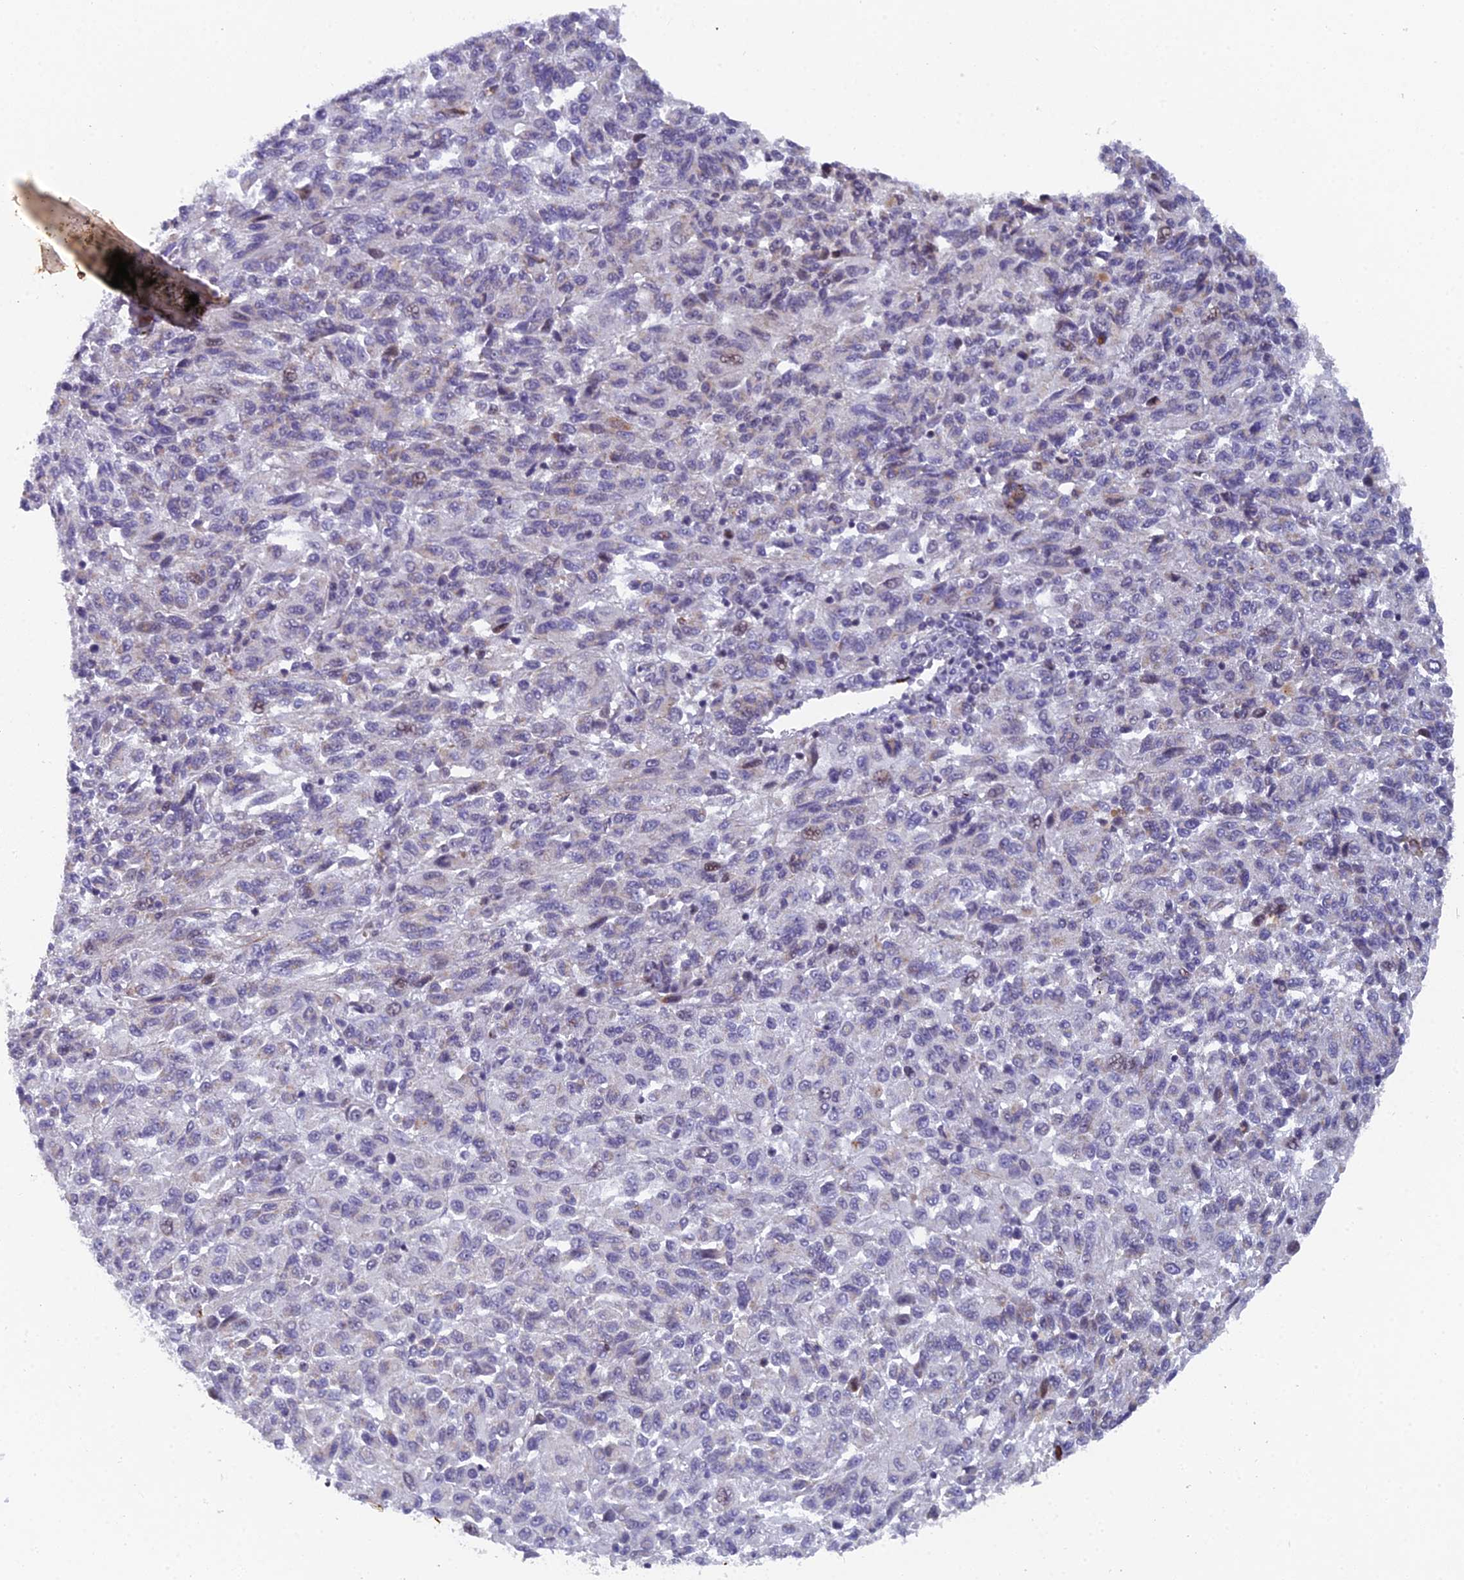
{"staining": {"intensity": "negative", "quantity": "none", "location": "none"}, "tissue": "melanoma", "cell_type": "Tumor cells", "image_type": "cancer", "snomed": [{"axis": "morphology", "description": "Malignant melanoma, Metastatic site"}, {"axis": "topography", "description": "Lung"}], "caption": "This is a micrograph of immunohistochemistry (IHC) staining of melanoma, which shows no staining in tumor cells. (Stains: DAB (3,3'-diaminobenzidine) IHC with hematoxylin counter stain, Microscopy: brightfield microscopy at high magnification).", "gene": "XKR9", "patient": {"sex": "male", "age": 64}}